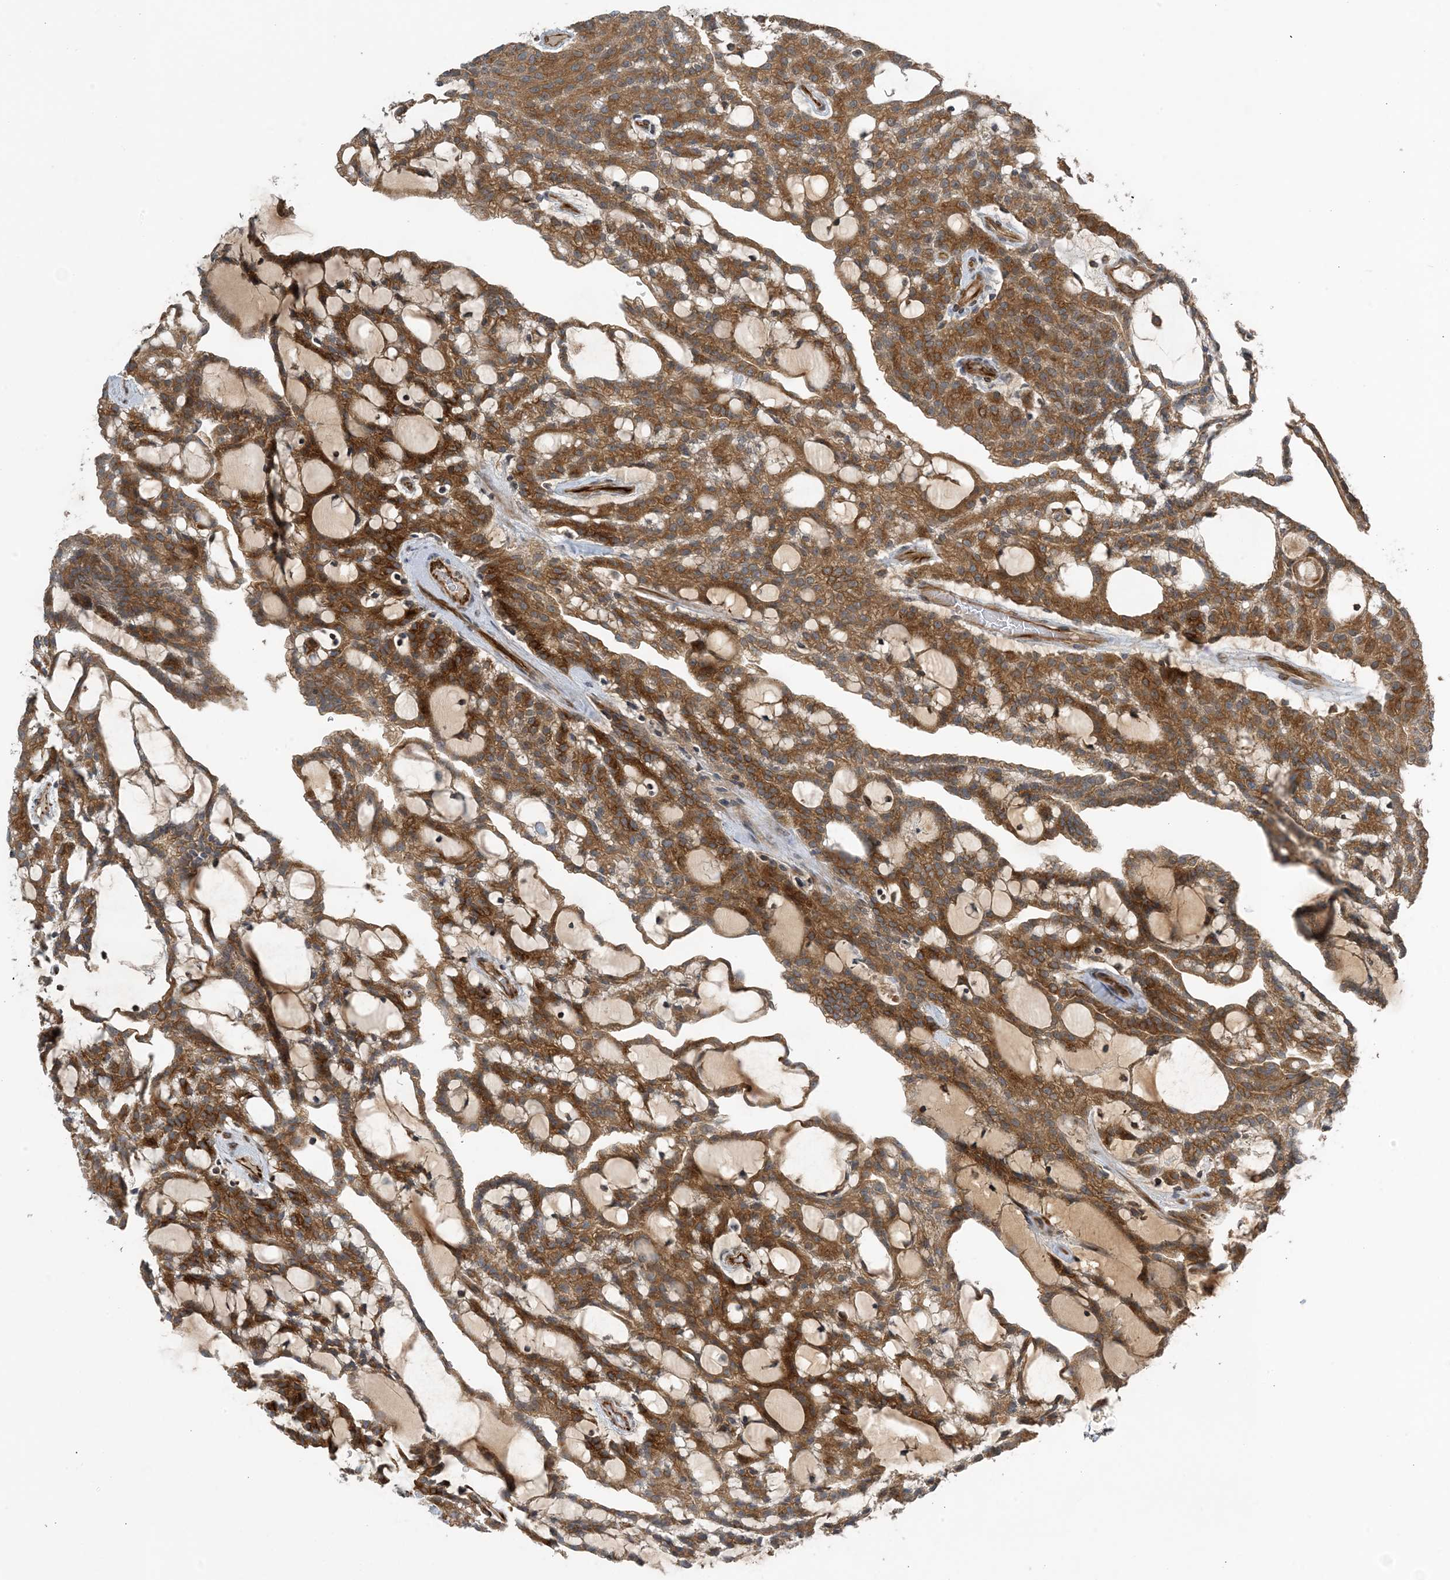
{"staining": {"intensity": "strong", "quantity": ">75%", "location": "cytoplasmic/membranous"}, "tissue": "renal cancer", "cell_type": "Tumor cells", "image_type": "cancer", "snomed": [{"axis": "morphology", "description": "Adenocarcinoma, NOS"}, {"axis": "topography", "description": "Kidney"}], "caption": "About >75% of tumor cells in adenocarcinoma (renal) demonstrate strong cytoplasmic/membranous protein positivity as visualized by brown immunohistochemical staining.", "gene": "ZBTB3", "patient": {"sex": "male", "age": 63}}